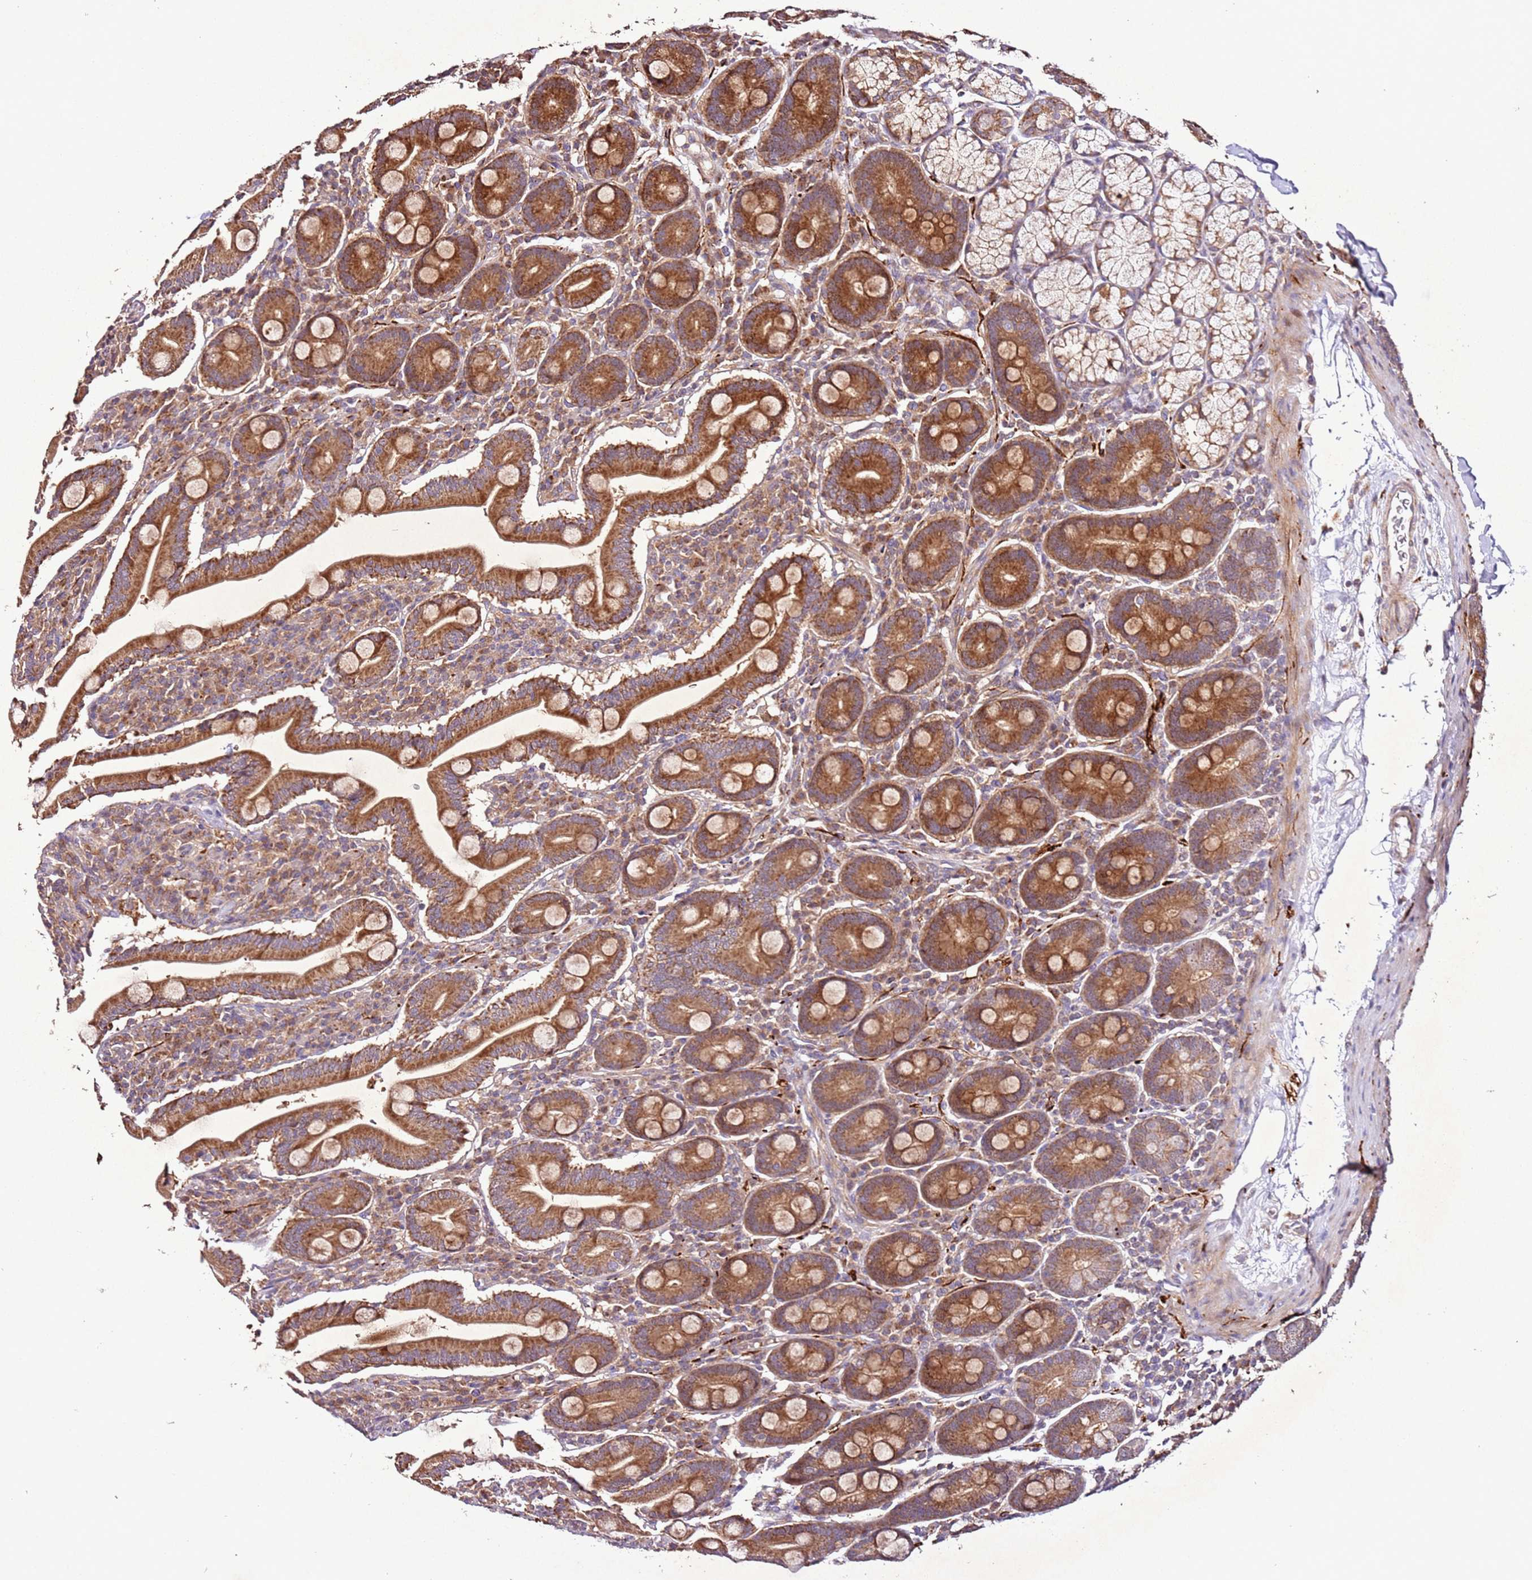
{"staining": {"intensity": "strong", "quantity": ">75%", "location": "cytoplasmic/membranous"}, "tissue": "duodenum", "cell_type": "Glandular cells", "image_type": "normal", "snomed": [{"axis": "morphology", "description": "Normal tissue, NOS"}, {"axis": "topography", "description": "Duodenum"}], "caption": "Immunohistochemistry staining of unremarkable duodenum, which shows high levels of strong cytoplasmic/membranous positivity in about >75% of glandular cells indicating strong cytoplasmic/membranous protein staining. The staining was performed using DAB (brown) for protein detection and nuclei were counterstained in hematoxylin (blue).", "gene": "PTMA", "patient": {"sex": "male", "age": 35}}